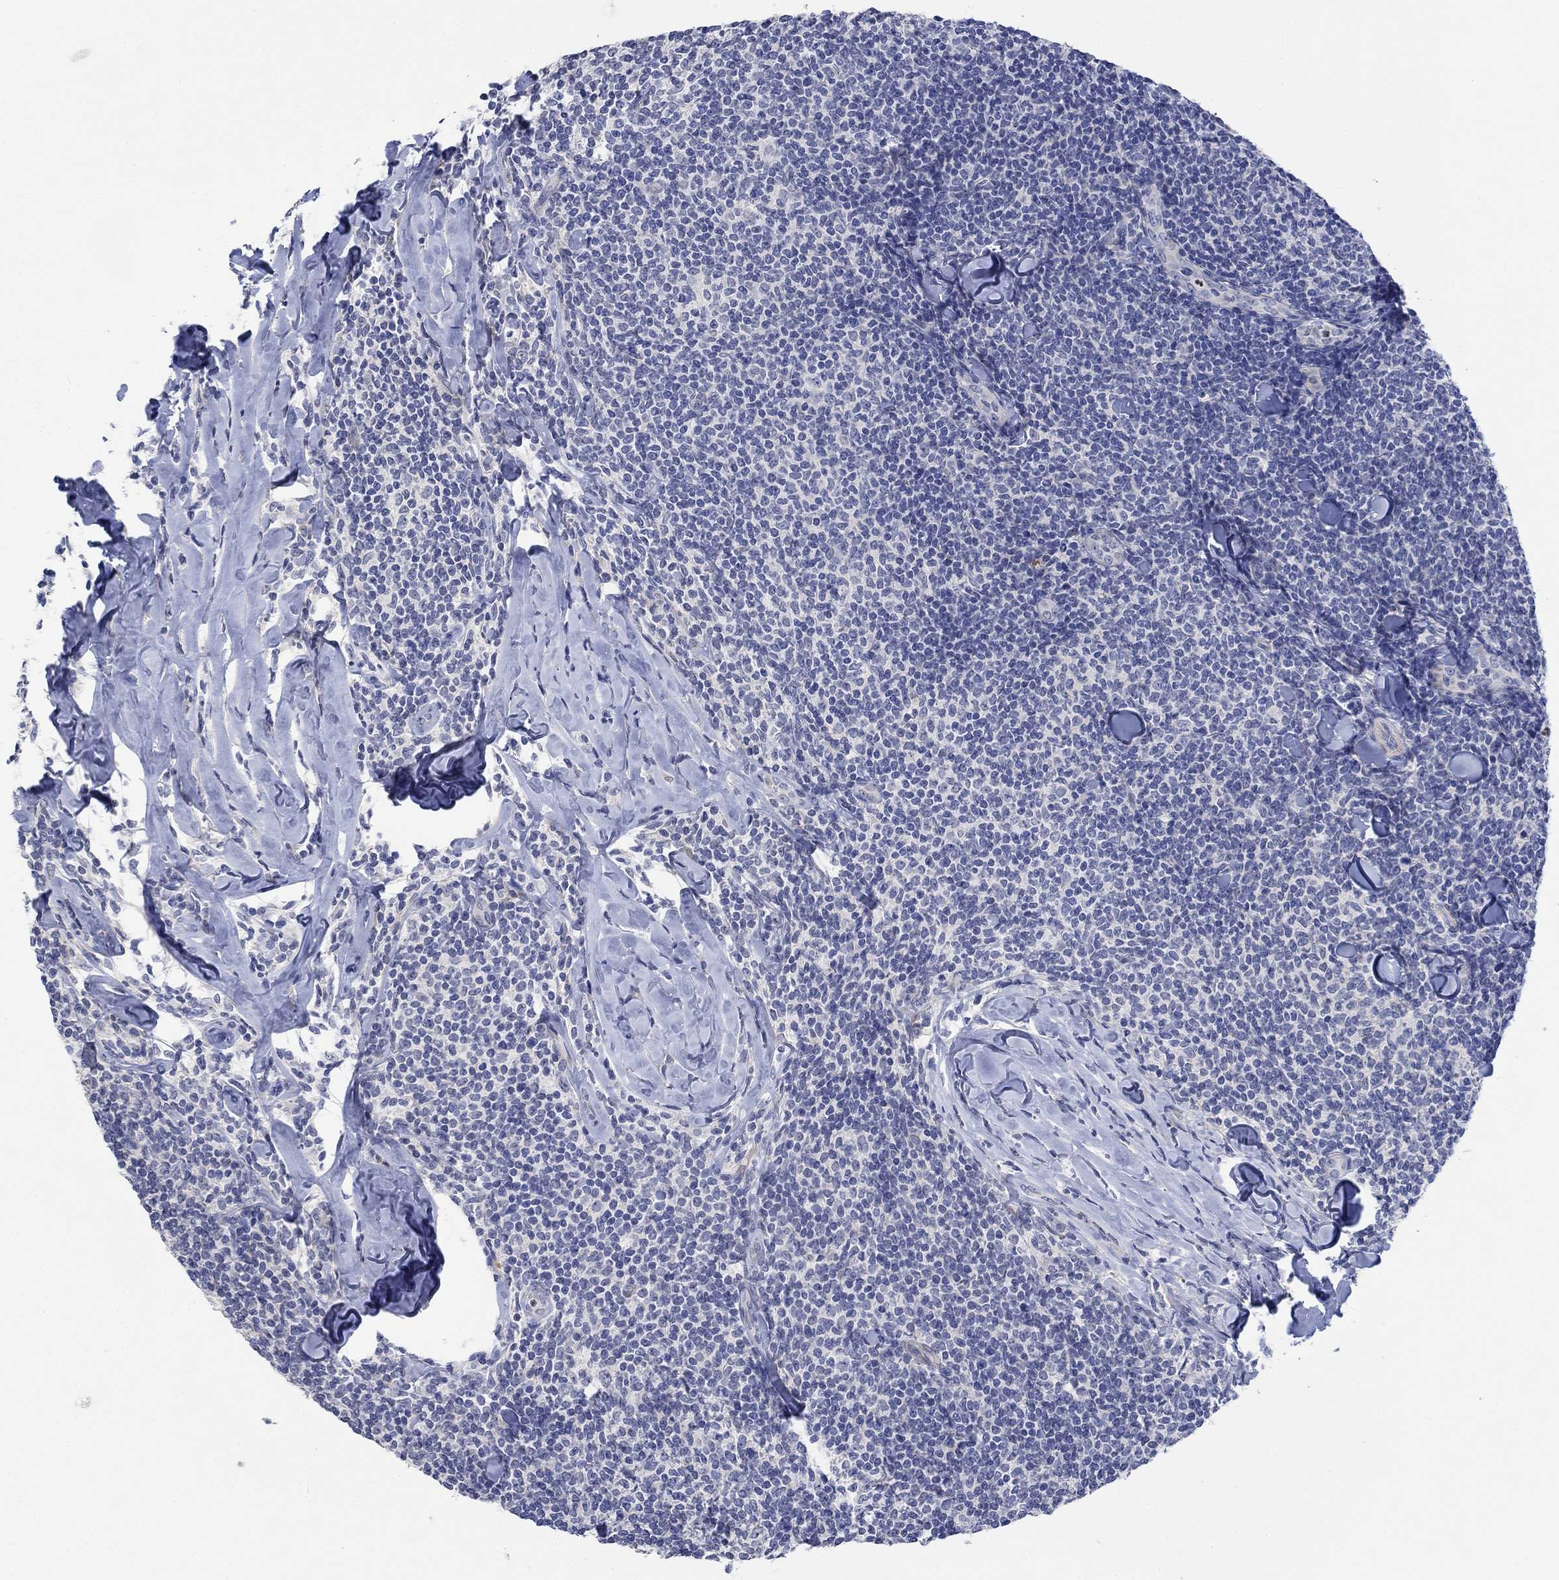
{"staining": {"intensity": "negative", "quantity": "none", "location": "none"}, "tissue": "lymphoma", "cell_type": "Tumor cells", "image_type": "cancer", "snomed": [{"axis": "morphology", "description": "Malignant lymphoma, non-Hodgkin's type, Low grade"}, {"axis": "topography", "description": "Lymph node"}], "caption": "Immunohistochemical staining of lymphoma shows no significant staining in tumor cells. (DAB IHC, high magnification).", "gene": "DLK1", "patient": {"sex": "female", "age": 56}}